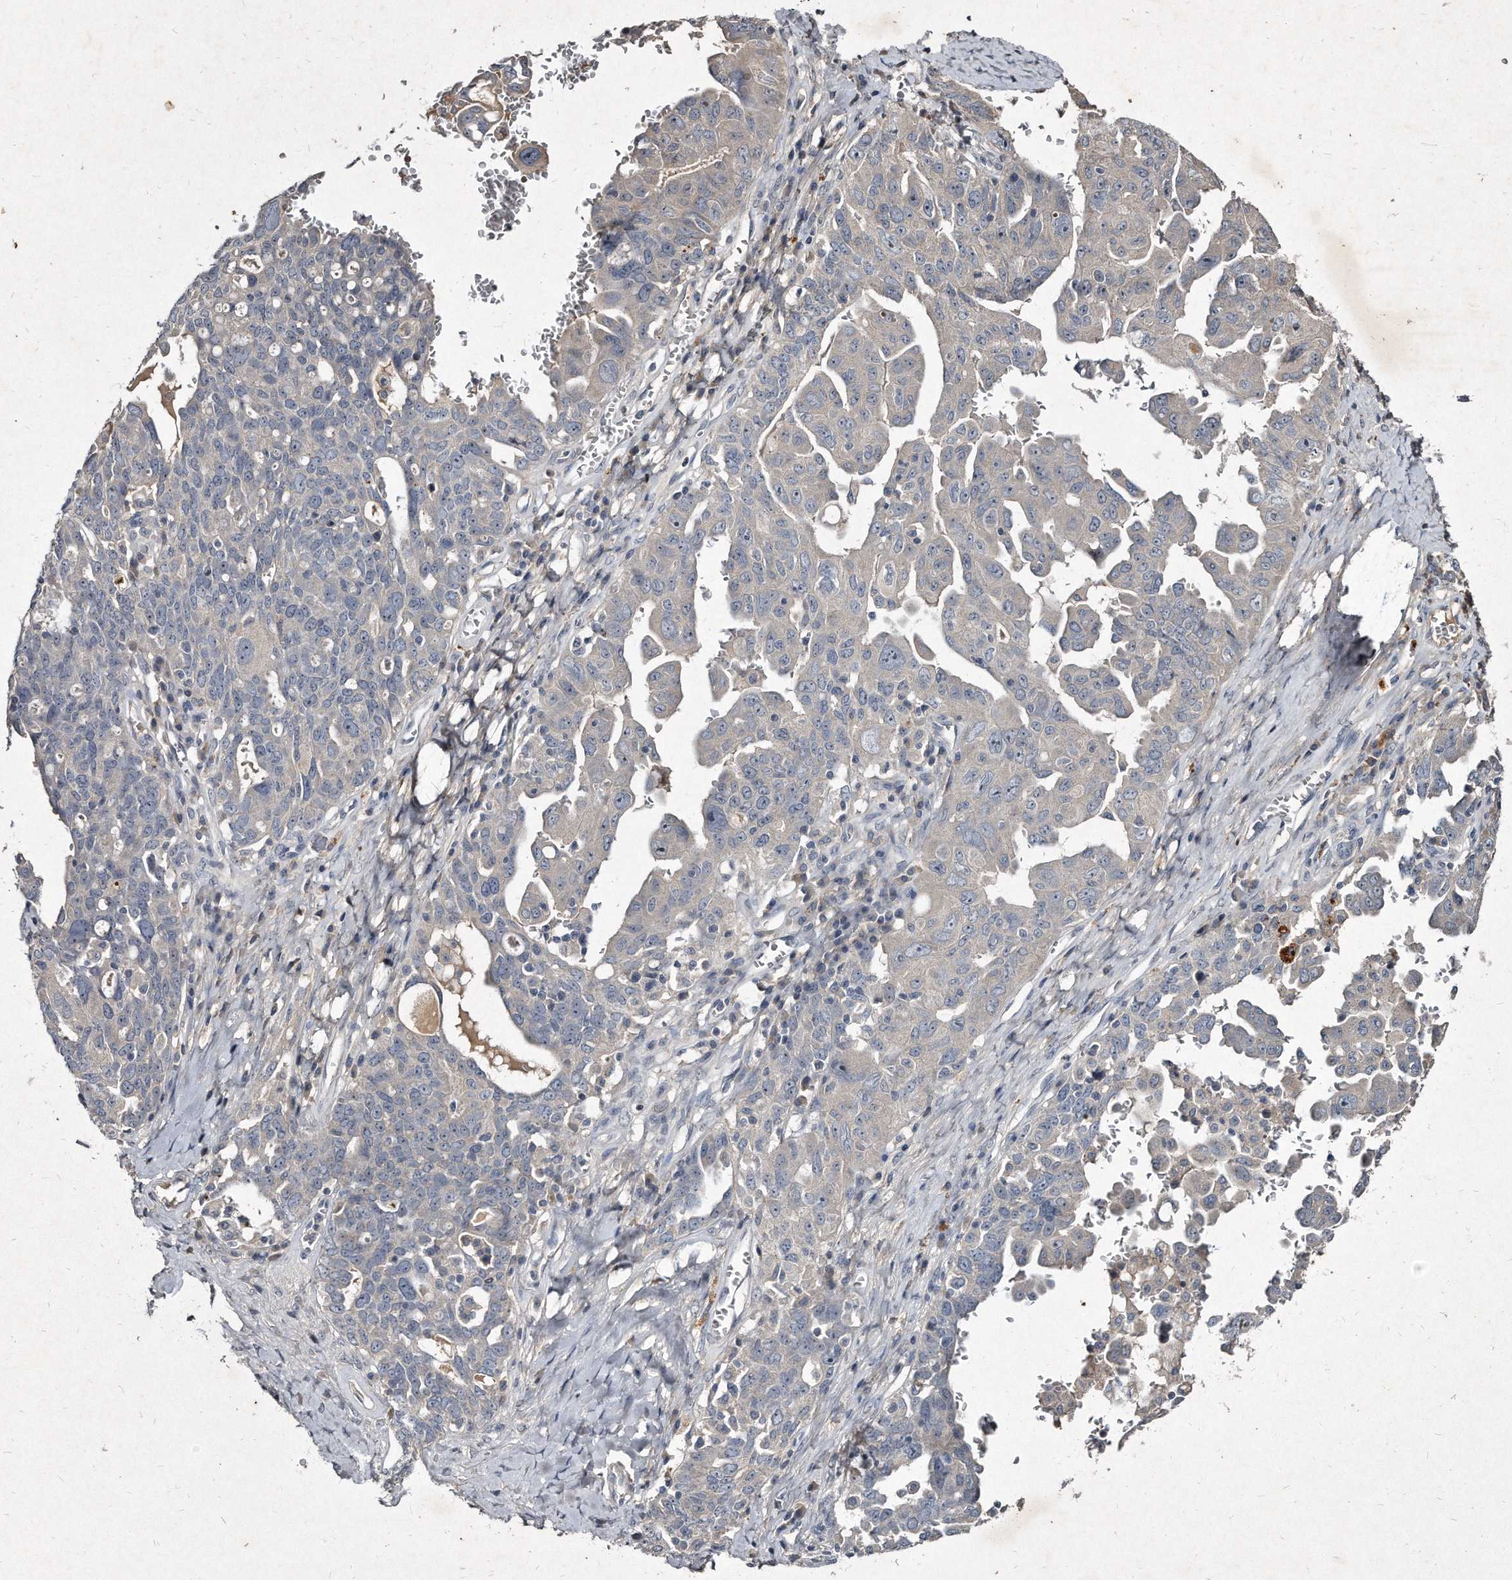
{"staining": {"intensity": "negative", "quantity": "none", "location": "none"}, "tissue": "ovarian cancer", "cell_type": "Tumor cells", "image_type": "cancer", "snomed": [{"axis": "morphology", "description": "Carcinoma, endometroid"}, {"axis": "topography", "description": "Ovary"}], "caption": "This is an IHC image of human ovarian cancer. There is no positivity in tumor cells.", "gene": "KLHDC3", "patient": {"sex": "female", "age": 62}}